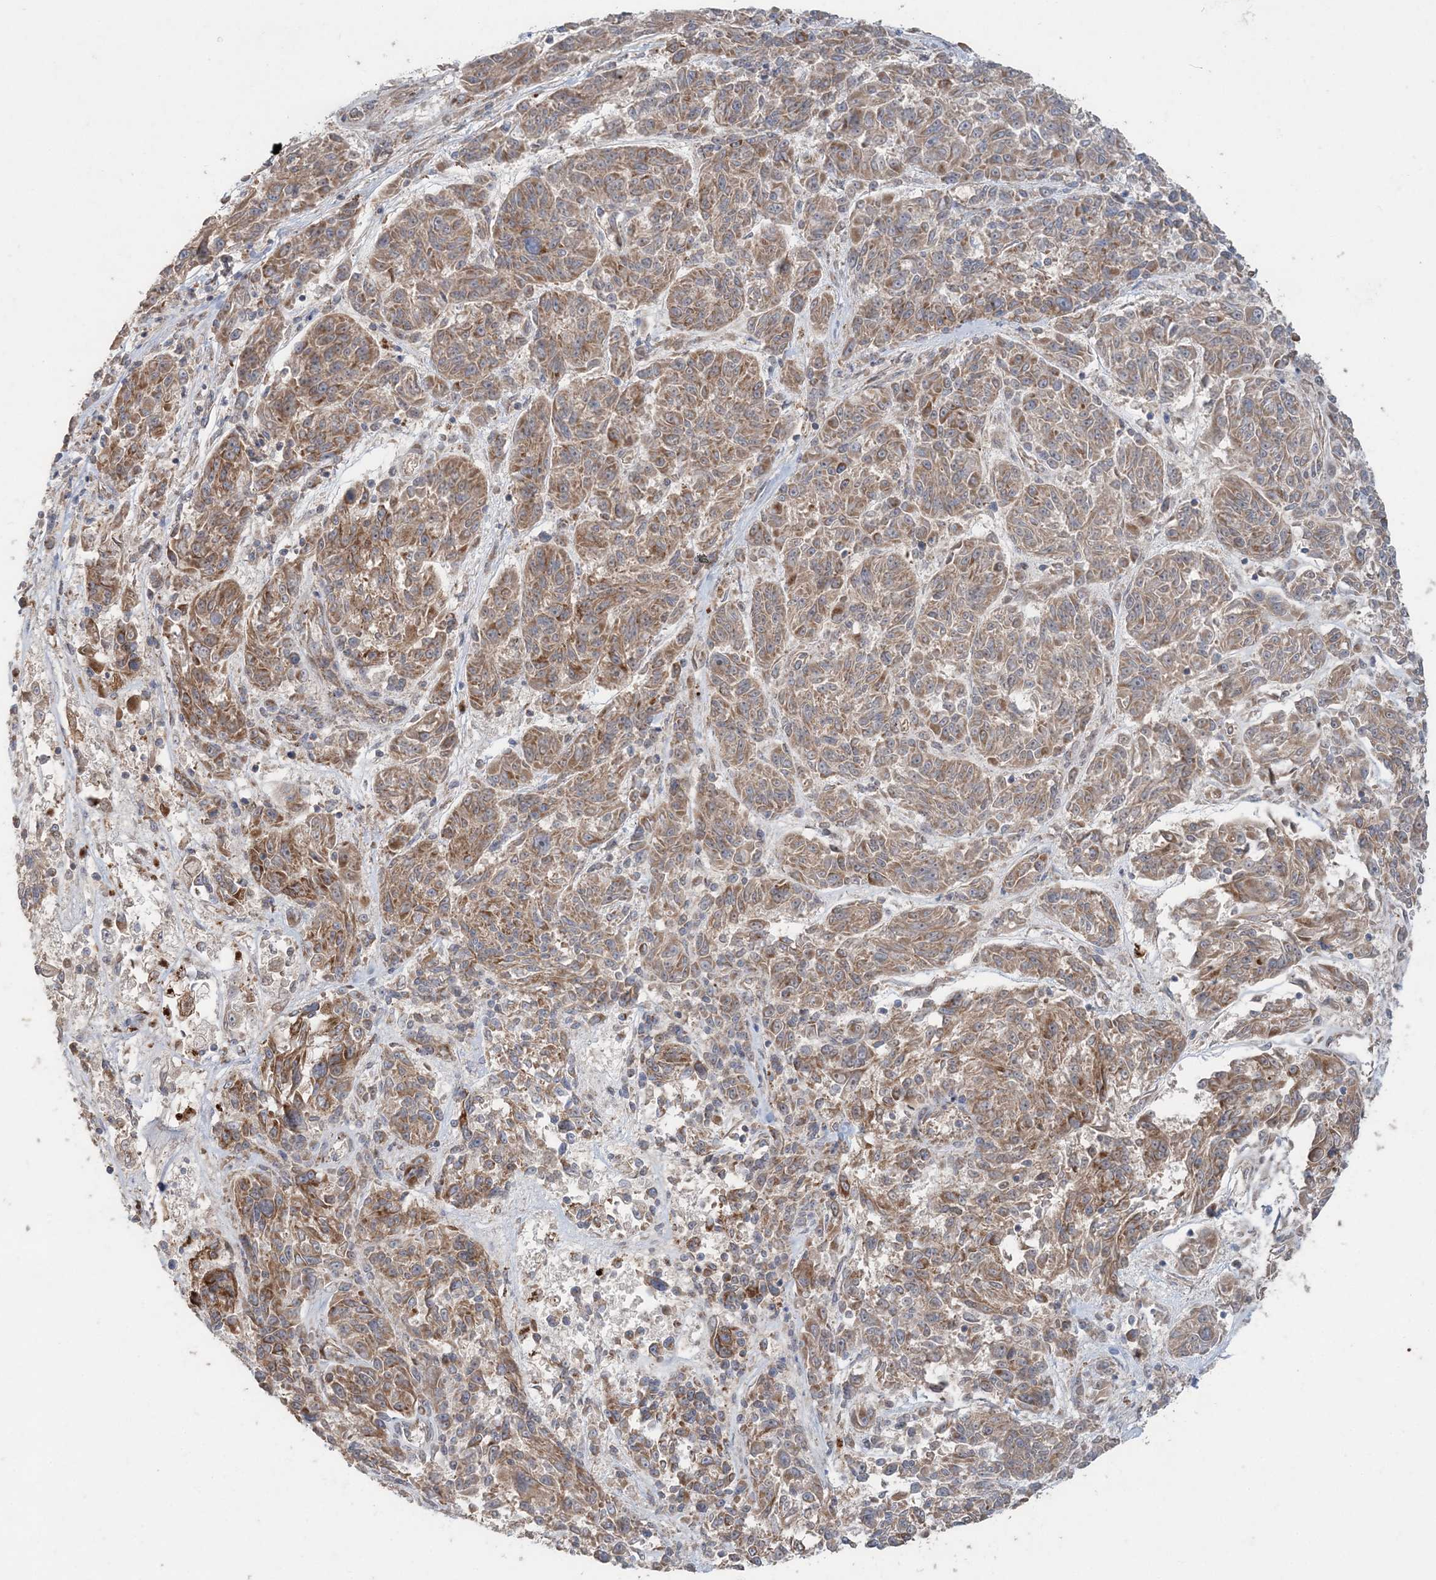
{"staining": {"intensity": "moderate", "quantity": ">75%", "location": "cytoplasmic/membranous"}, "tissue": "melanoma", "cell_type": "Tumor cells", "image_type": "cancer", "snomed": [{"axis": "morphology", "description": "Malignant melanoma, NOS"}, {"axis": "topography", "description": "Skin"}], "caption": "A micrograph of human malignant melanoma stained for a protein exhibits moderate cytoplasmic/membranous brown staining in tumor cells.", "gene": "LRPPRC", "patient": {"sex": "male", "age": 53}}